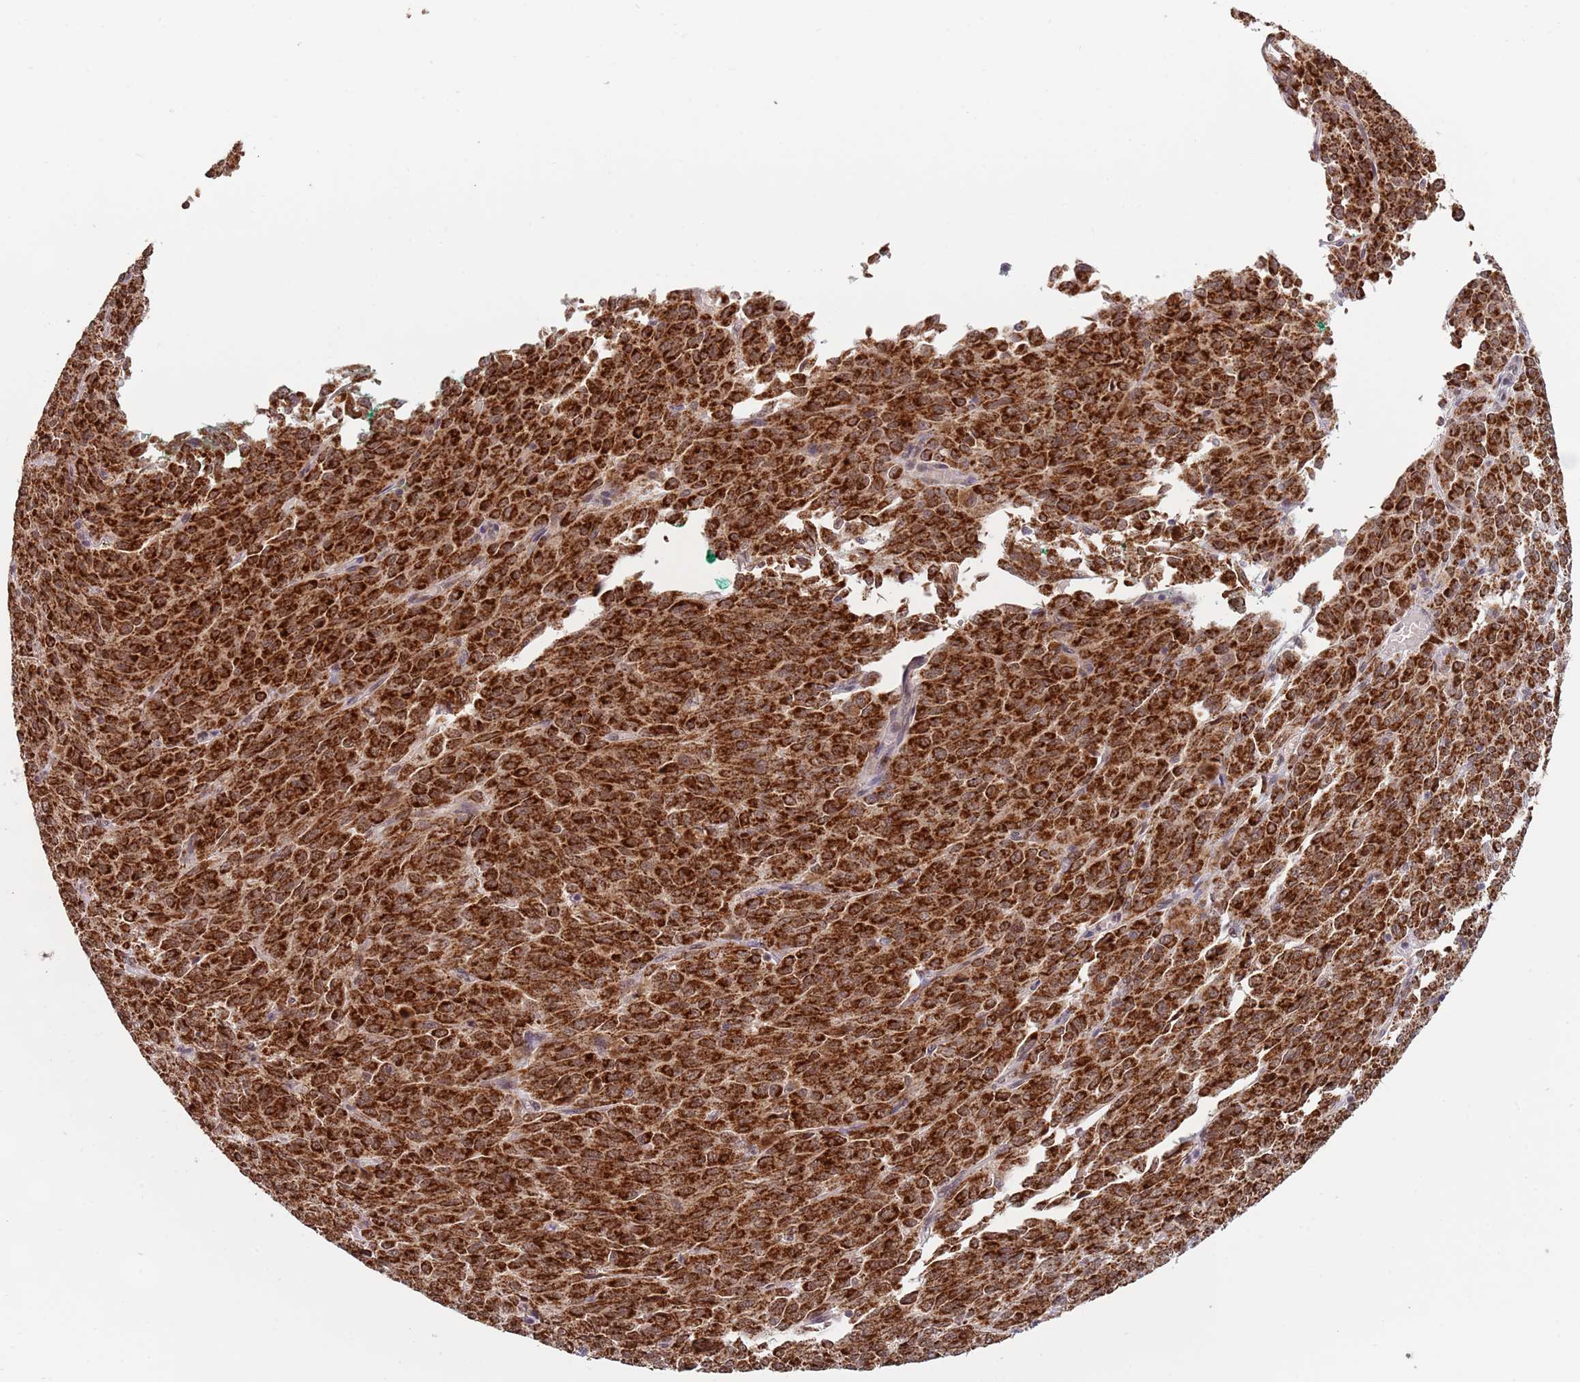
{"staining": {"intensity": "strong", "quantity": ">75%", "location": "cytoplasmic/membranous"}, "tissue": "melanoma", "cell_type": "Tumor cells", "image_type": "cancer", "snomed": [{"axis": "morphology", "description": "Malignant melanoma, NOS"}, {"axis": "topography", "description": "Skin"}], "caption": "The photomicrograph reveals immunohistochemical staining of malignant melanoma. There is strong cytoplasmic/membranous expression is seen in about >75% of tumor cells.", "gene": "UQCC3", "patient": {"sex": "female", "age": 52}}